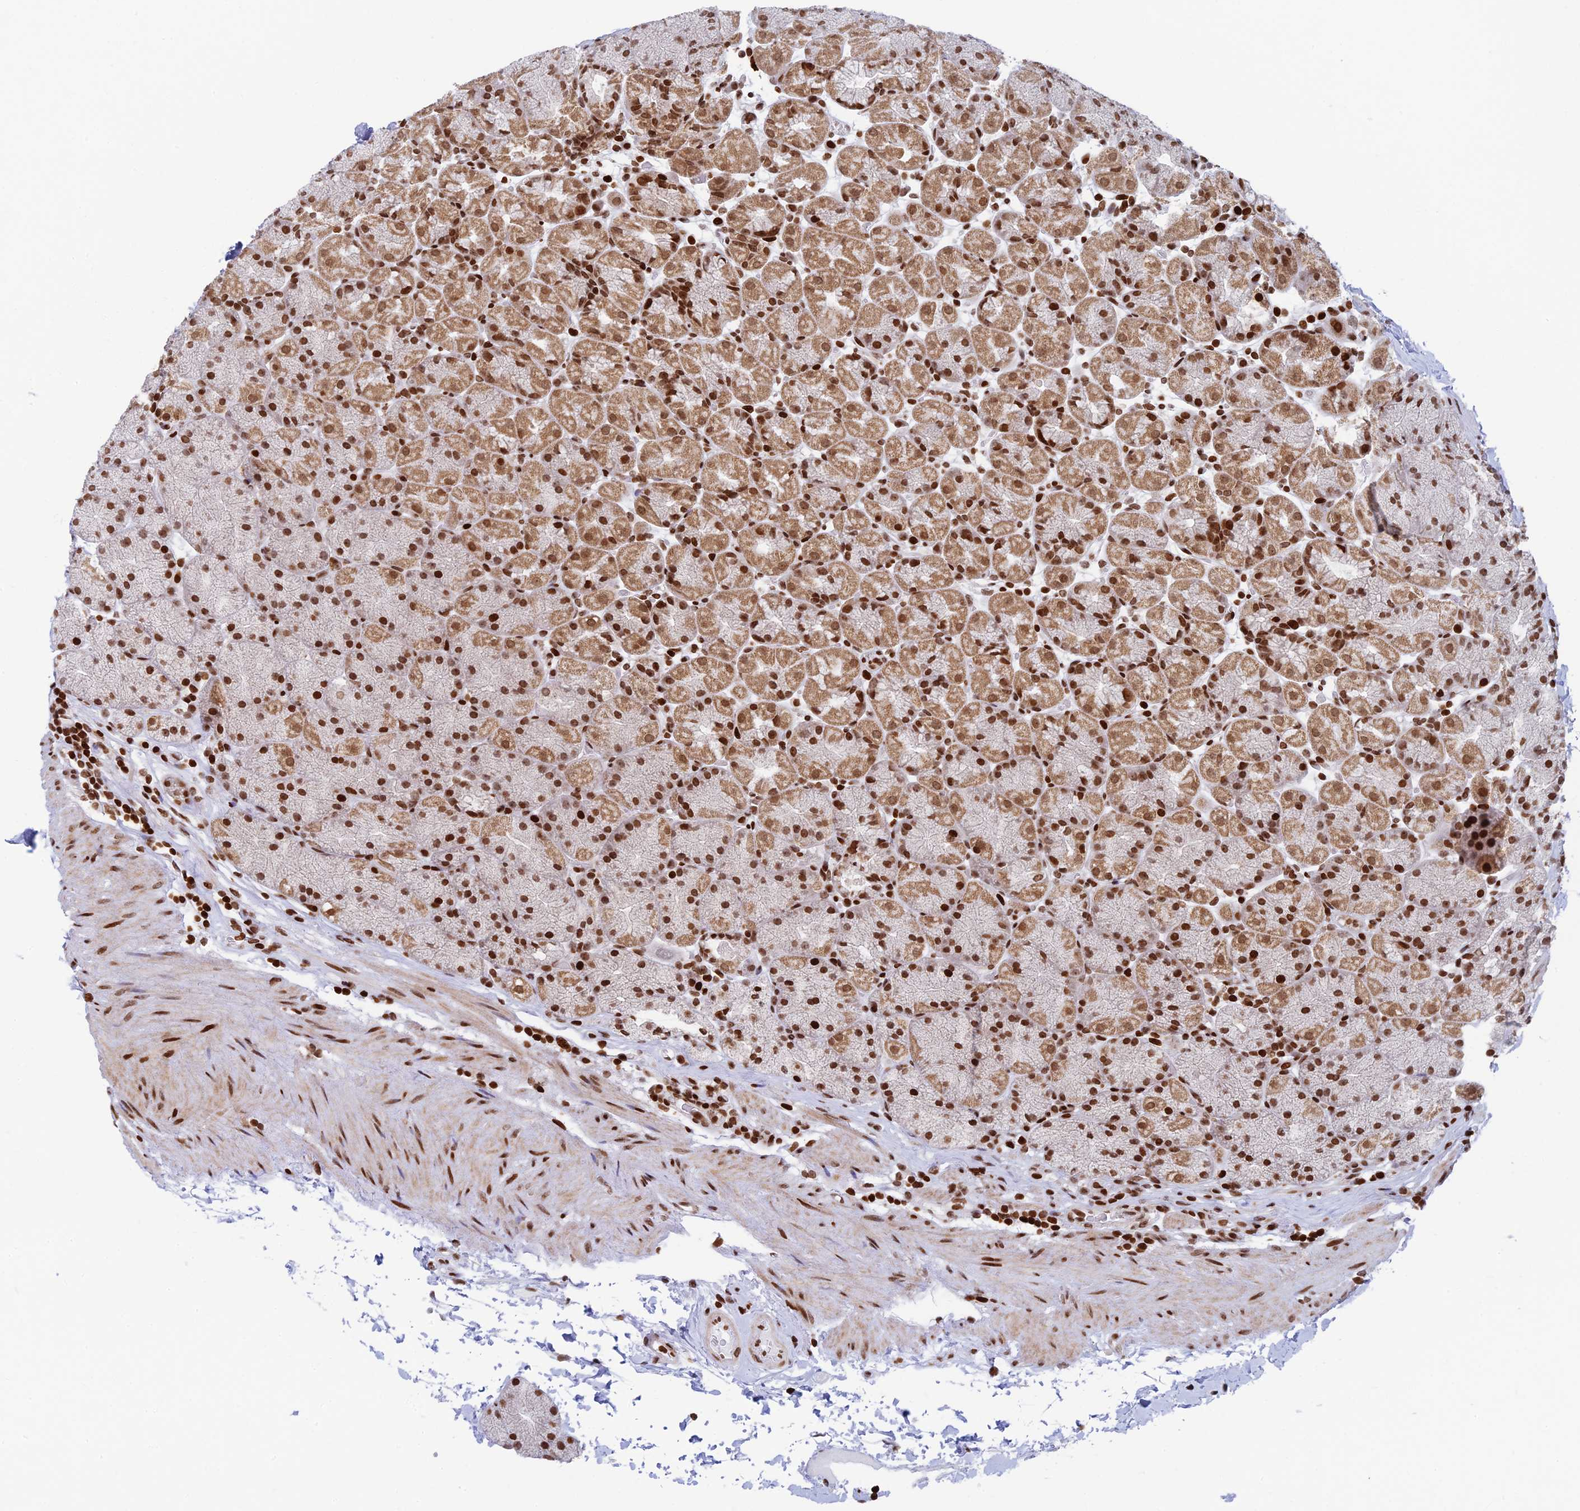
{"staining": {"intensity": "moderate", "quantity": ">75%", "location": "cytoplasmic/membranous,nuclear"}, "tissue": "stomach", "cell_type": "Glandular cells", "image_type": "normal", "snomed": [{"axis": "morphology", "description": "Normal tissue, NOS"}, {"axis": "topography", "description": "Stomach, upper"}, {"axis": "topography", "description": "Stomach, lower"}], "caption": "This is a histology image of immunohistochemistry staining of normal stomach, which shows moderate positivity in the cytoplasmic/membranous,nuclear of glandular cells.", "gene": "RPAP1", "patient": {"sex": "male", "age": 67}}